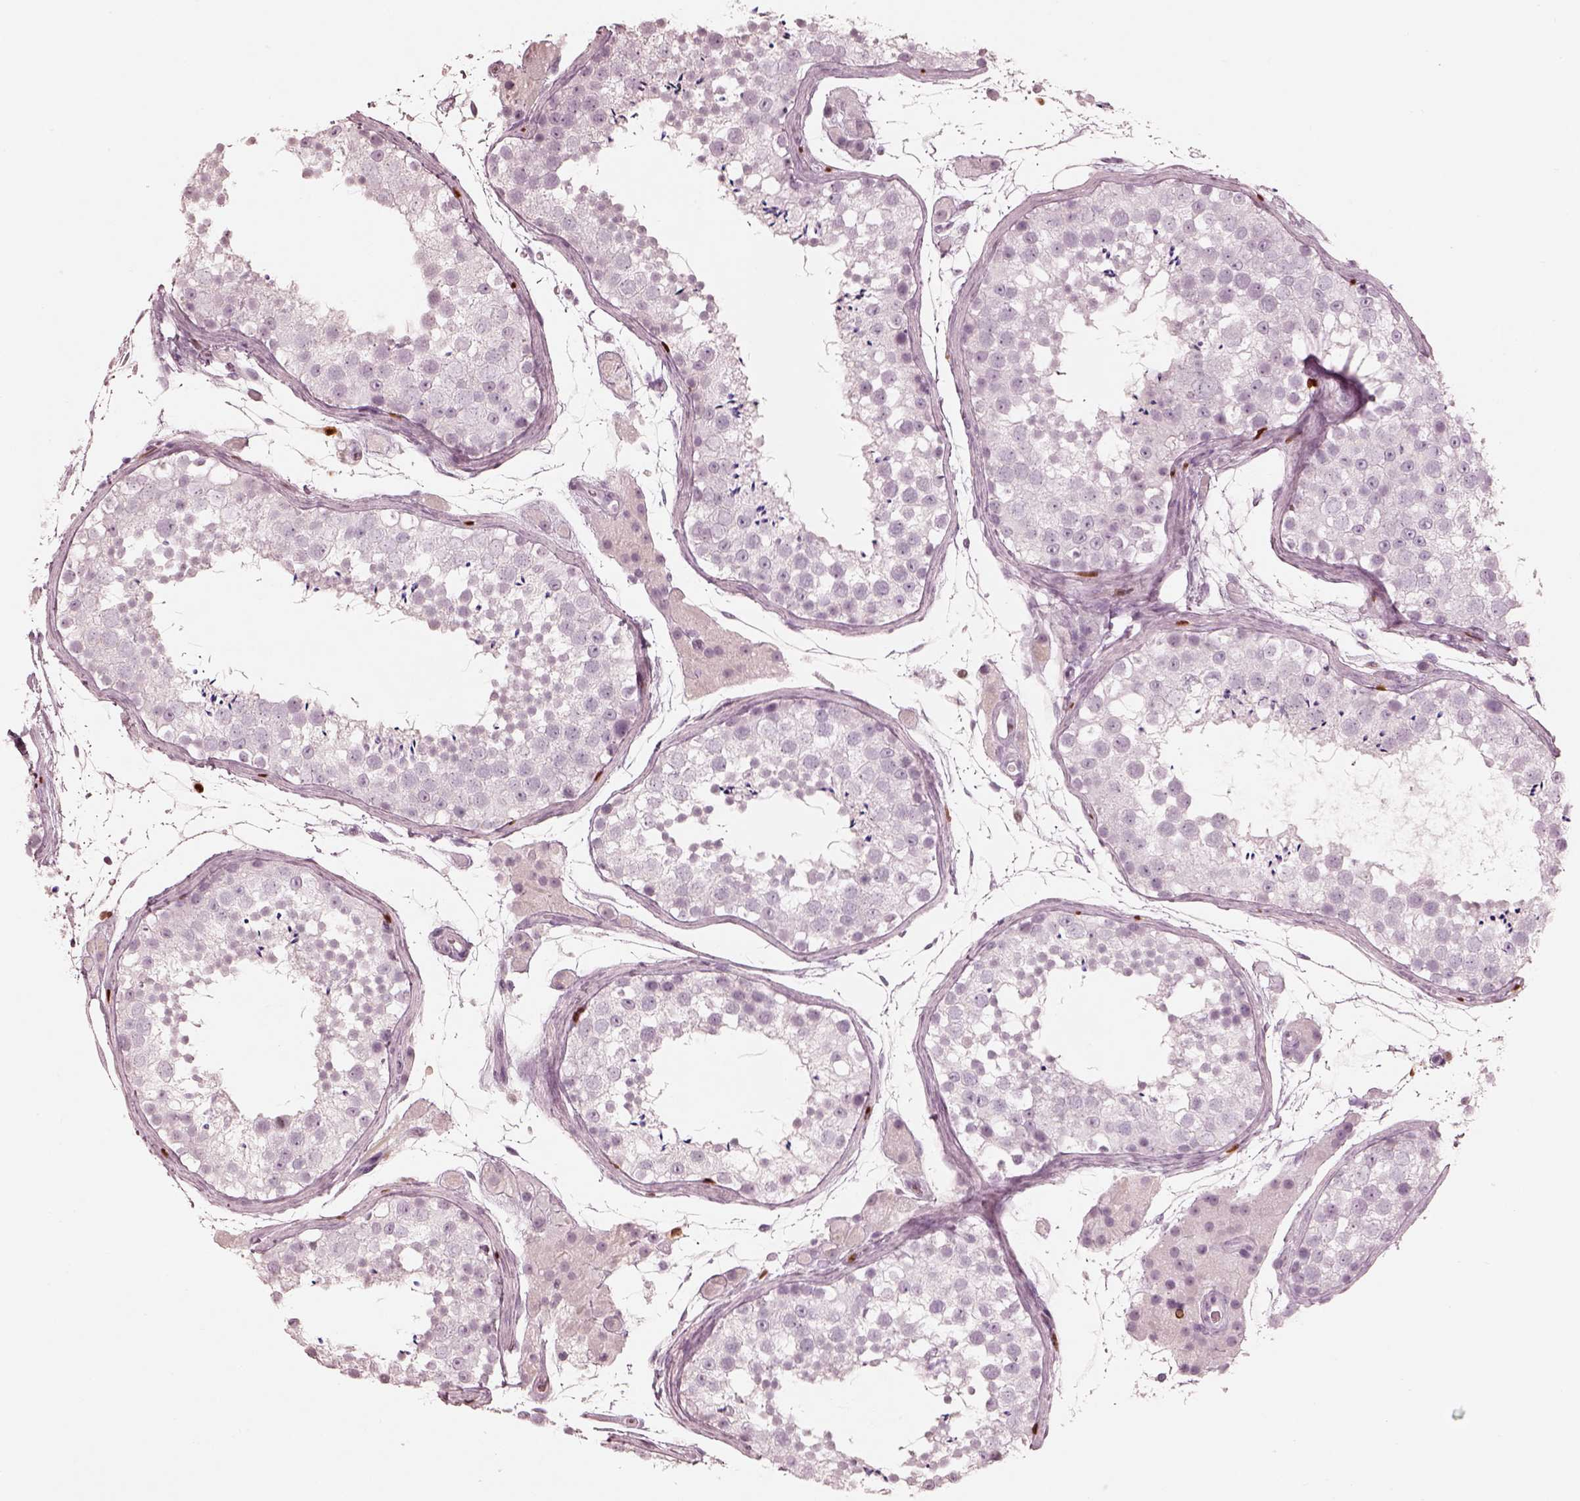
{"staining": {"intensity": "negative", "quantity": "none", "location": "none"}, "tissue": "testis", "cell_type": "Cells in seminiferous ducts", "image_type": "normal", "snomed": [{"axis": "morphology", "description": "Normal tissue, NOS"}, {"axis": "topography", "description": "Testis"}], "caption": "Cells in seminiferous ducts show no significant protein expression in benign testis.", "gene": "ALOX5", "patient": {"sex": "male", "age": 41}}